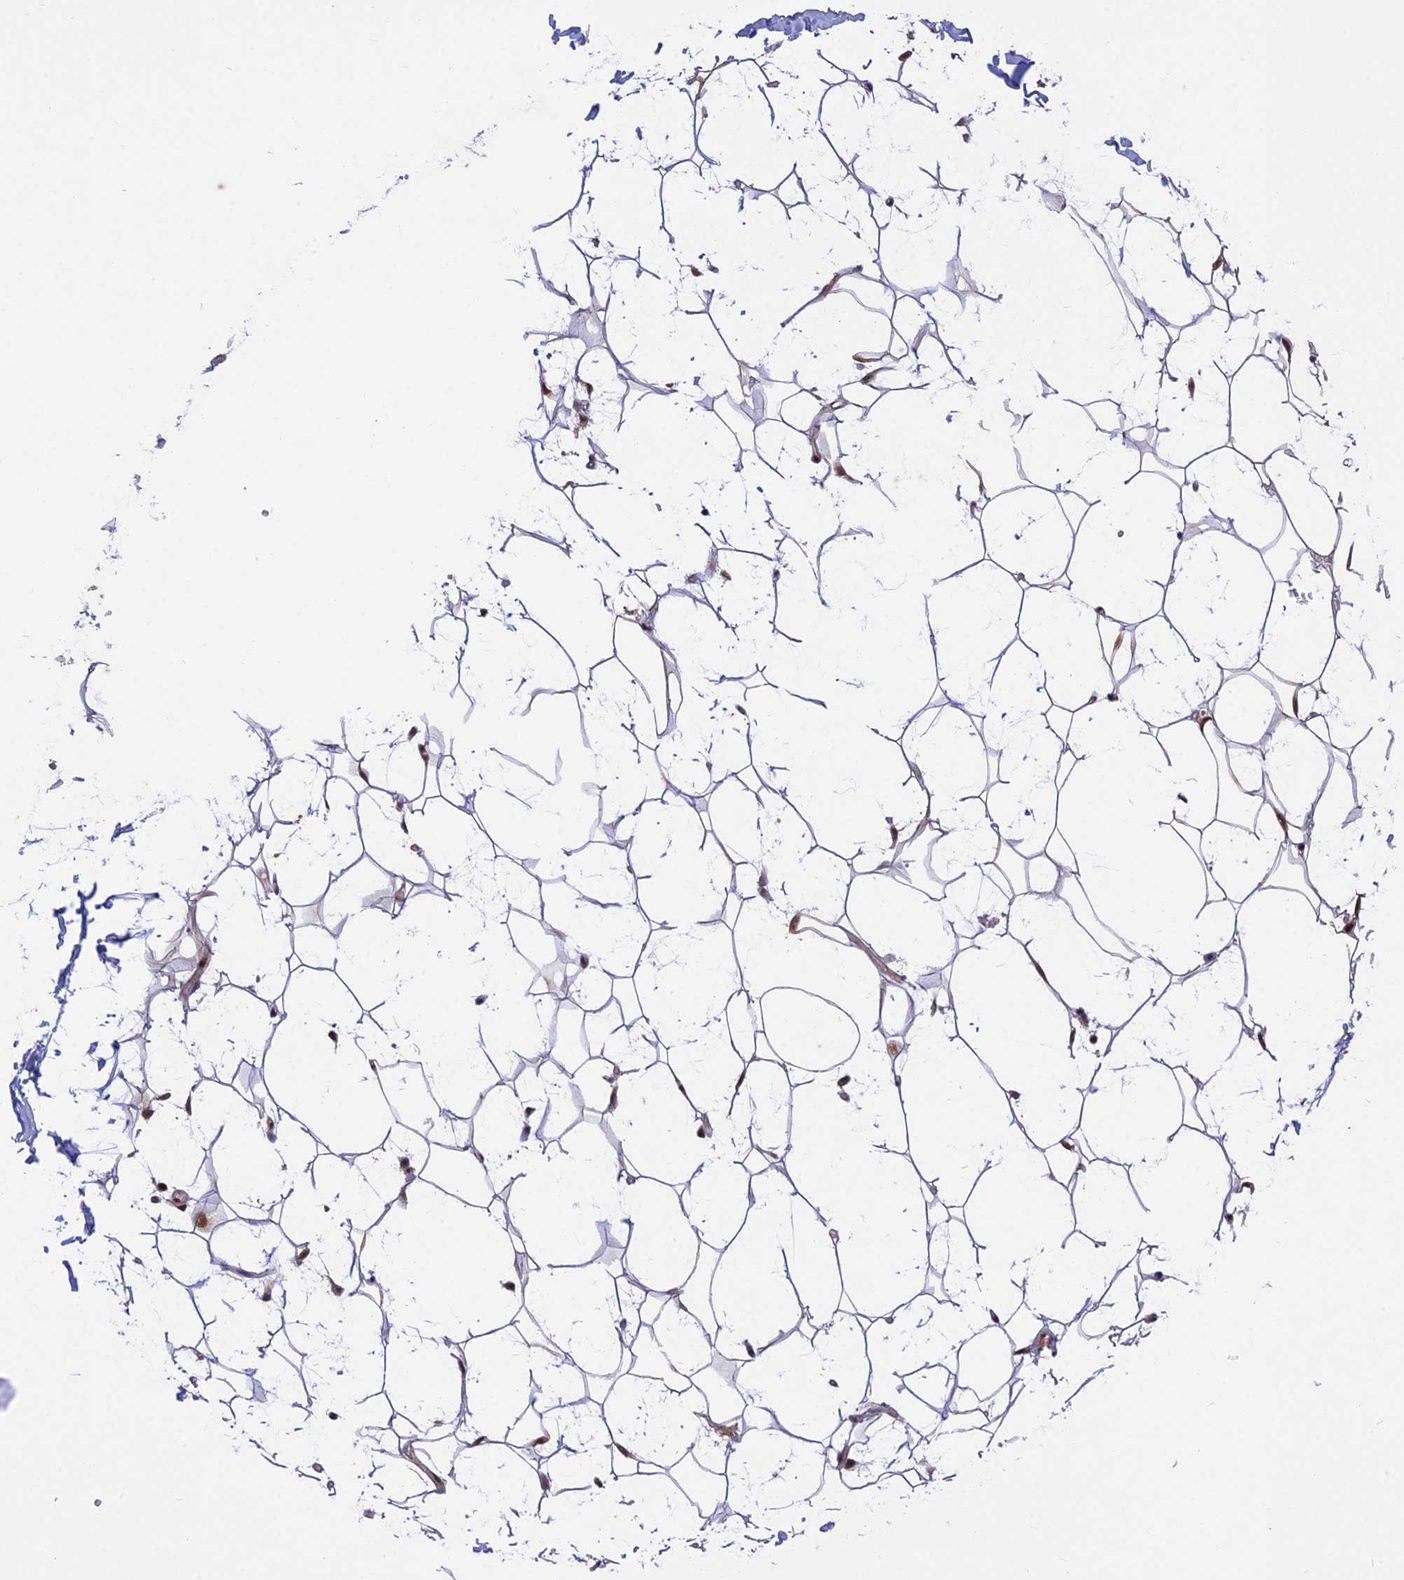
{"staining": {"intensity": "moderate", "quantity": ">75%", "location": "nuclear"}, "tissue": "adipose tissue", "cell_type": "Adipocytes", "image_type": "normal", "snomed": [{"axis": "morphology", "description": "Normal tissue, NOS"}, {"axis": "topography", "description": "Breast"}], "caption": "High-magnification brightfield microscopy of unremarkable adipose tissue stained with DAB (brown) and counterstained with hematoxylin (blue). adipocytes exhibit moderate nuclear staining is seen in about>75% of cells. (DAB IHC with brightfield microscopy, high magnification).", "gene": "POLR2C", "patient": {"sex": "female", "age": 26}}